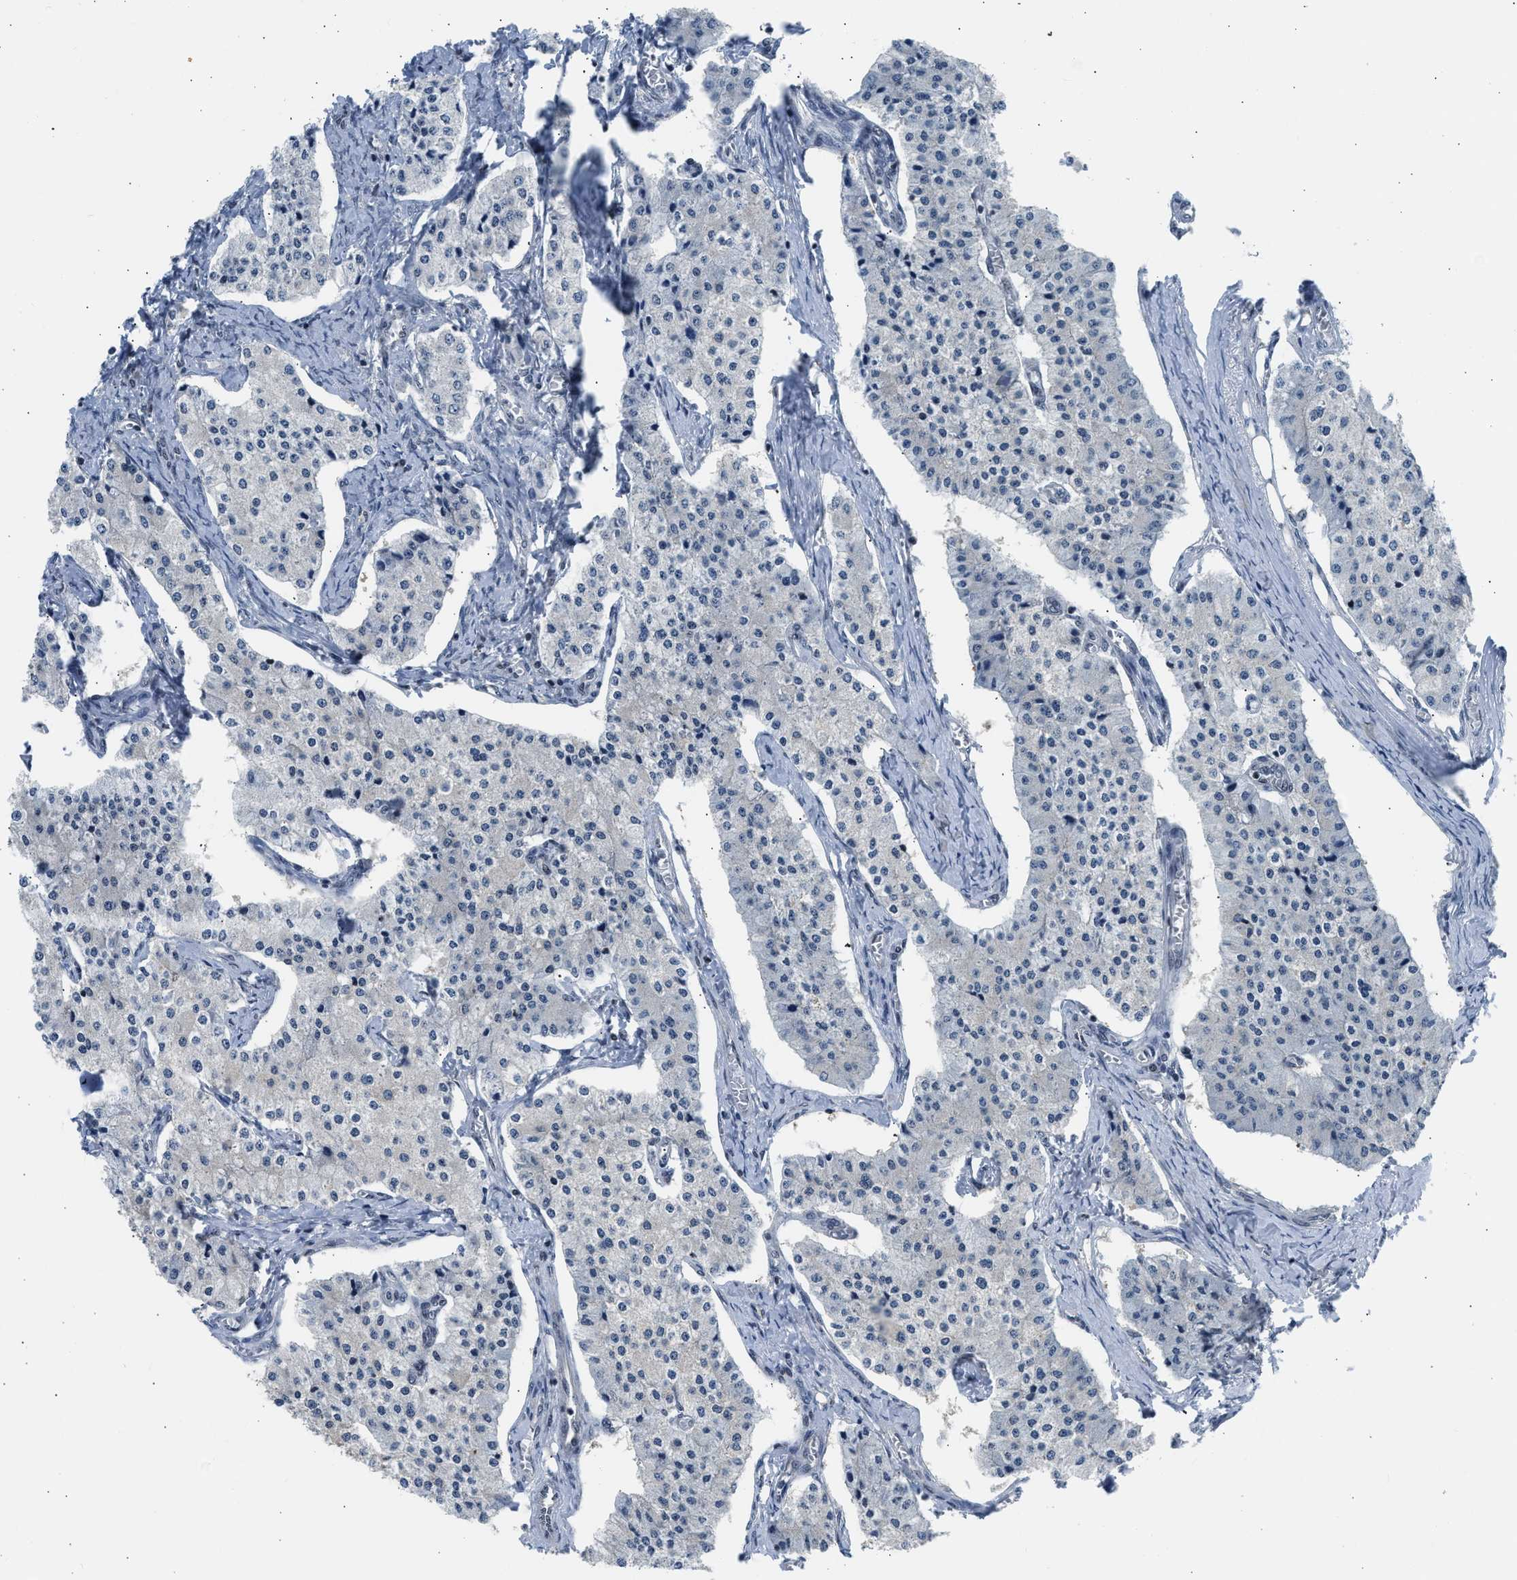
{"staining": {"intensity": "negative", "quantity": "none", "location": "none"}, "tissue": "carcinoid", "cell_type": "Tumor cells", "image_type": "cancer", "snomed": [{"axis": "morphology", "description": "Carcinoid, malignant, NOS"}, {"axis": "topography", "description": "Colon"}], "caption": "An immunohistochemistry image of carcinoid (malignant) is shown. There is no staining in tumor cells of carcinoid (malignant). (Brightfield microscopy of DAB (3,3'-diaminobenzidine) immunohistochemistry at high magnification).", "gene": "OLIG3", "patient": {"sex": "female", "age": 52}}